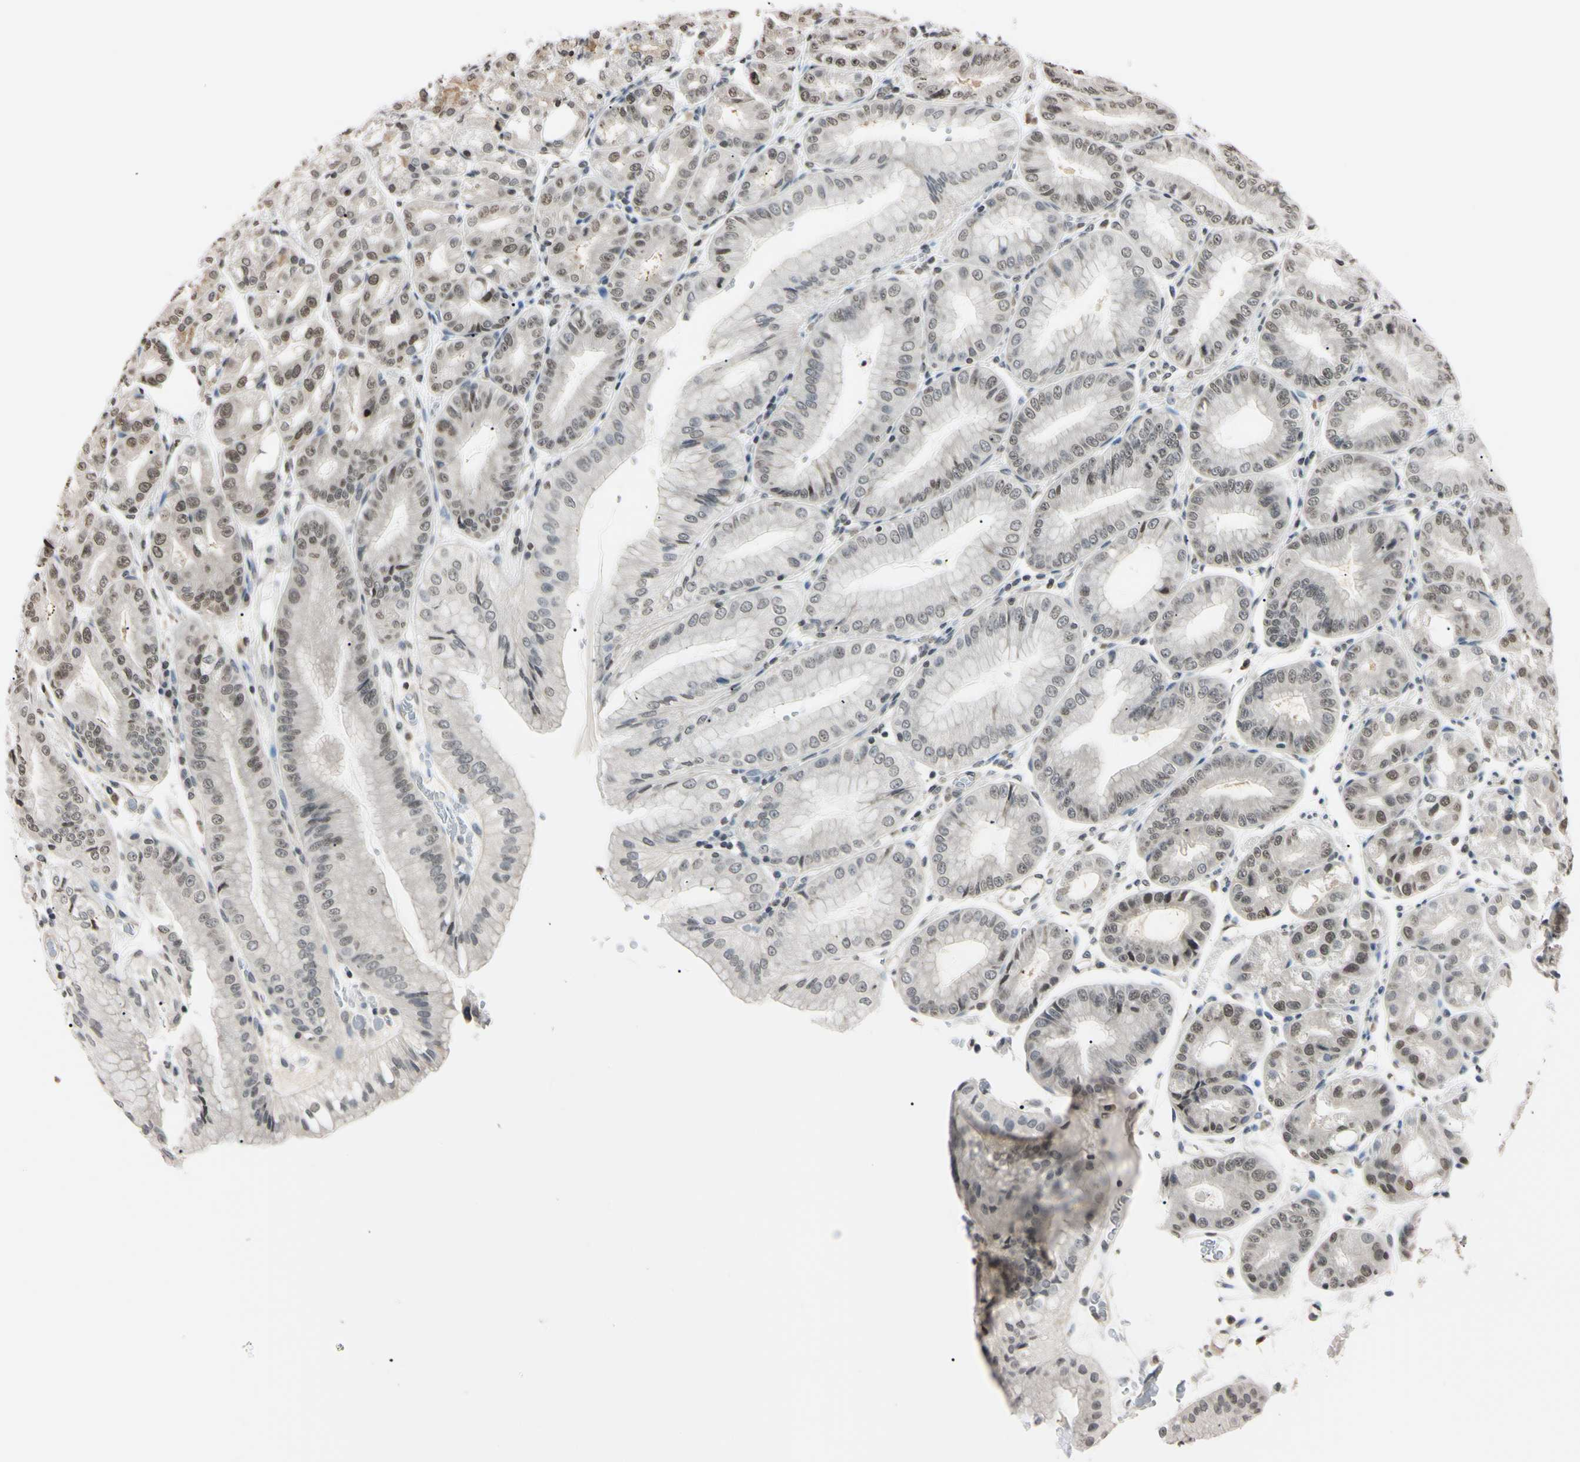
{"staining": {"intensity": "weak", "quantity": "25%-75%", "location": "cytoplasmic/membranous,nuclear"}, "tissue": "stomach", "cell_type": "Glandular cells", "image_type": "normal", "snomed": [{"axis": "morphology", "description": "Normal tissue, NOS"}, {"axis": "topography", "description": "Stomach, lower"}], "caption": "A brown stain highlights weak cytoplasmic/membranous,nuclear staining of a protein in glandular cells of unremarkable human stomach.", "gene": "CDC45", "patient": {"sex": "male", "age": 71}}